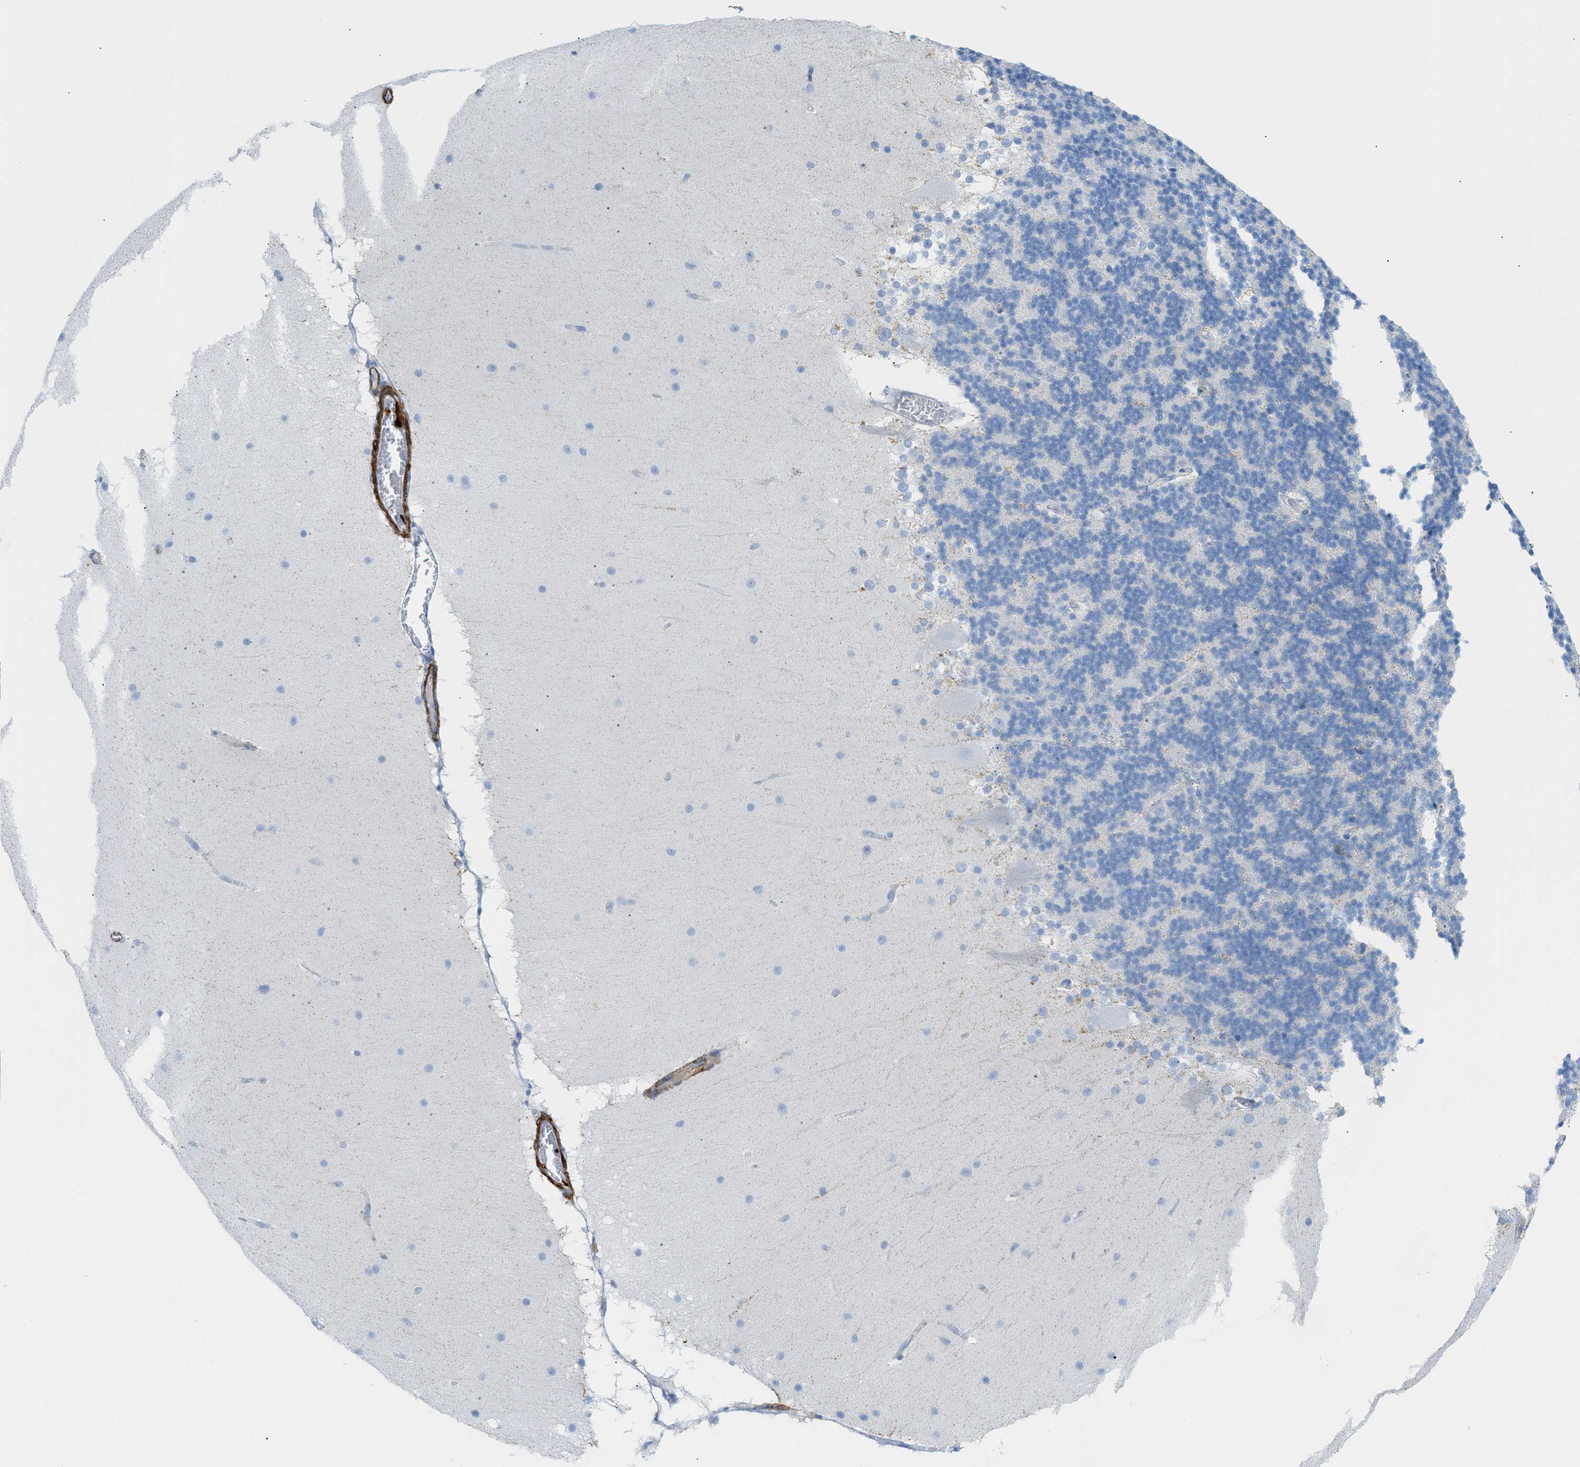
{"staining": {"intensity": "negative", "quantity": "none", "location": "none"}, "tissue": "cerebellum", "cell_type": "Cells in granular layer", "image_type": "normal", "snomed": [{"axis": "morphology", "description": "Normal tissue, NOS"}, {"axis": "topography", "description": "Cerebellum"}], "caption": "The IHC histopathology image has no significant positivity in cells in granular layer of cerebellum. Brightfield microscopy of IHC stained with DAB (3,3'-diaminobenzidine) (brown) and hematoxylin (blue), captured at high magnification.", "gene": "MYH11", "patient": {"sex": "female", "age": 19}}